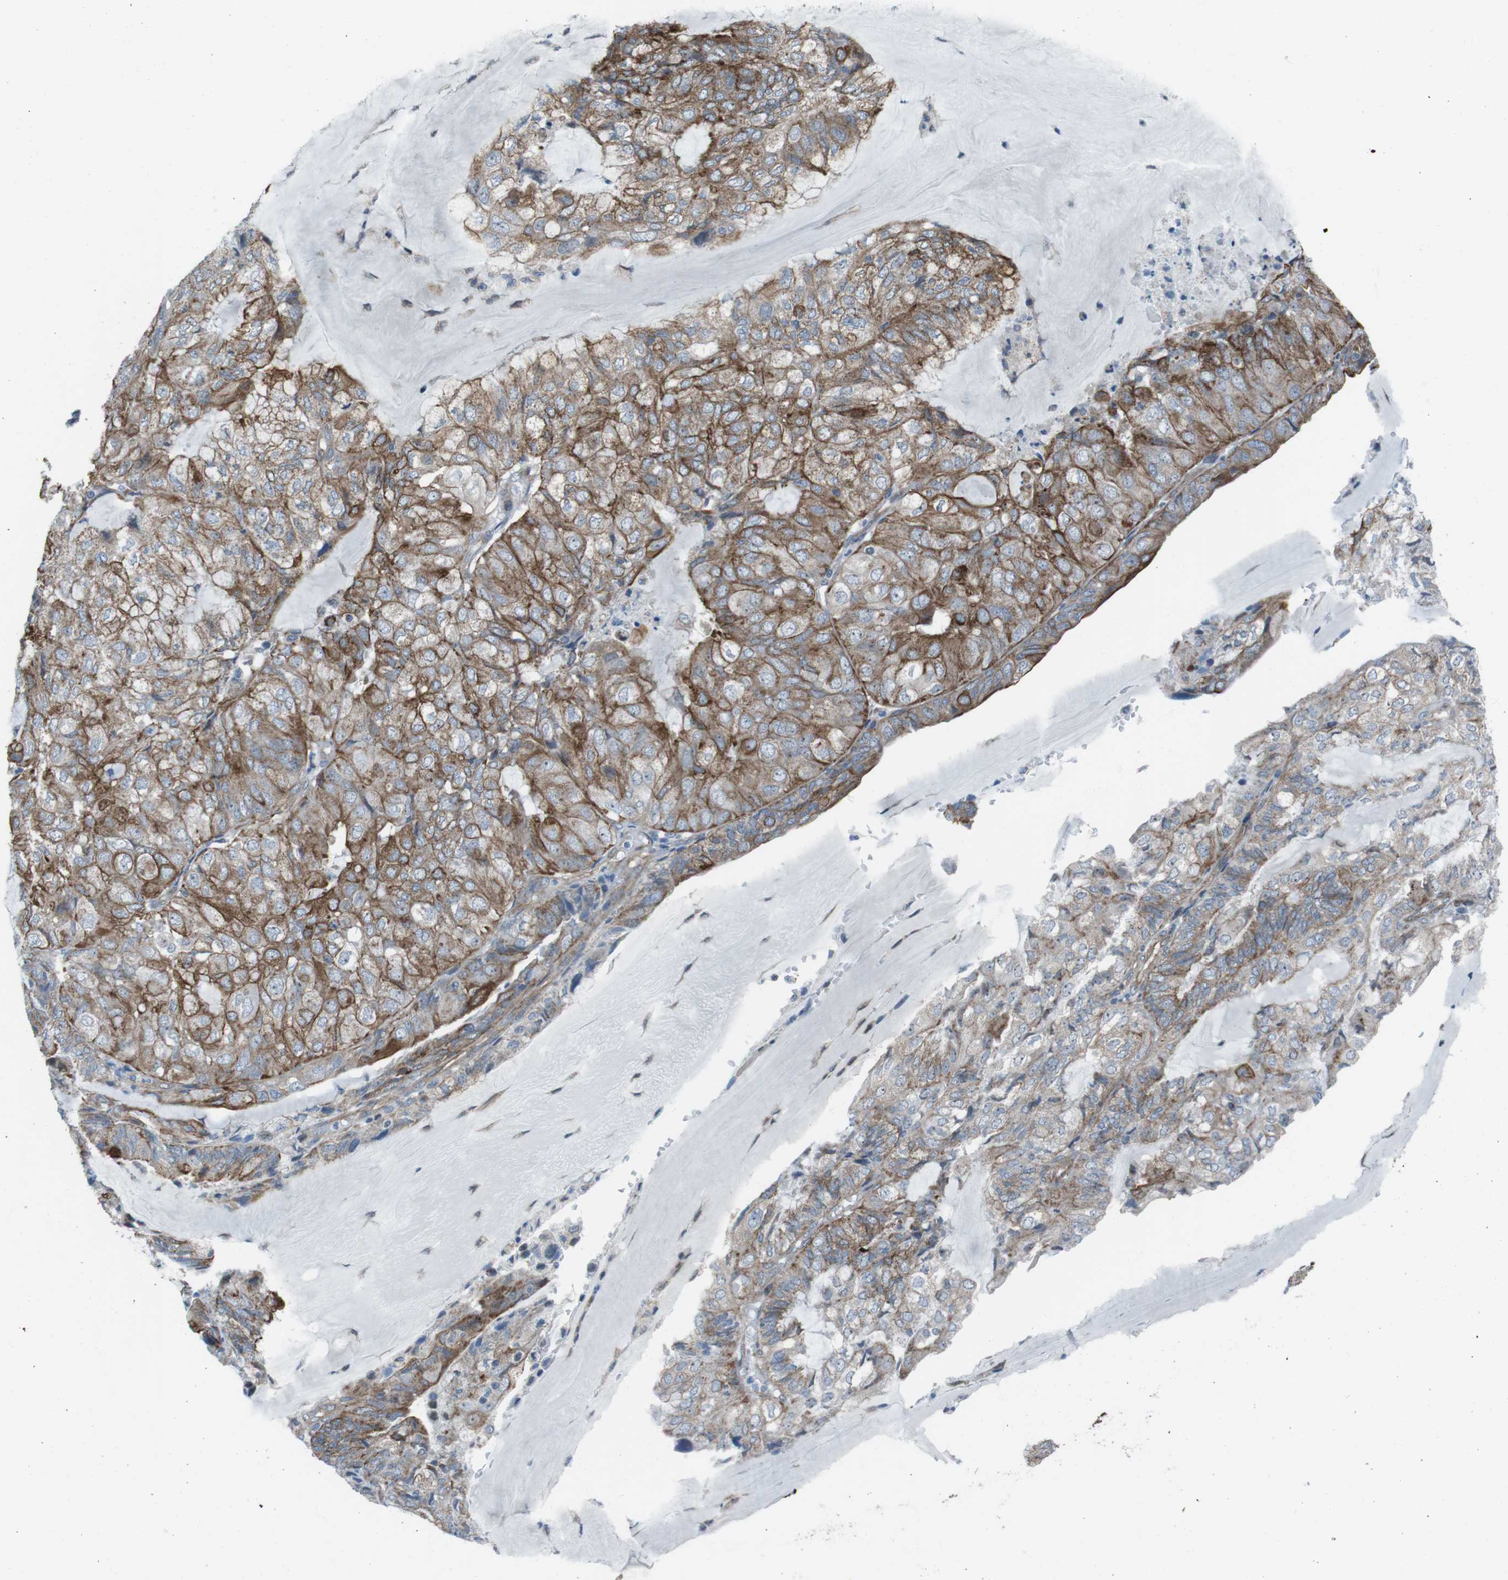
{"staining": {"intensity": "moderate", "quantity": "25%-75%", "location": "cytoplasmic/membranous"}, "tissue": "endometrial cancer", "cell_type": "Tumor cells", "image_type": "cancer", "snomed": [{"axis": "morphology", "description": "Adenocarcinoma, NOS"}, {"axis": "topography", "description": "Endometrium"}], "caption": "IHC image of neoplastic tissue: human adenocarcinoma (endometrial) stained using IHC exhibits medium levels of moderate protein expression localized specifically in the cytoplasmic/membranous of tumor cells, appearing as a cytoplasmic/membranous brown color.", "gene": "FAM174B", "patient": {"sex": "female", "age": 81}}